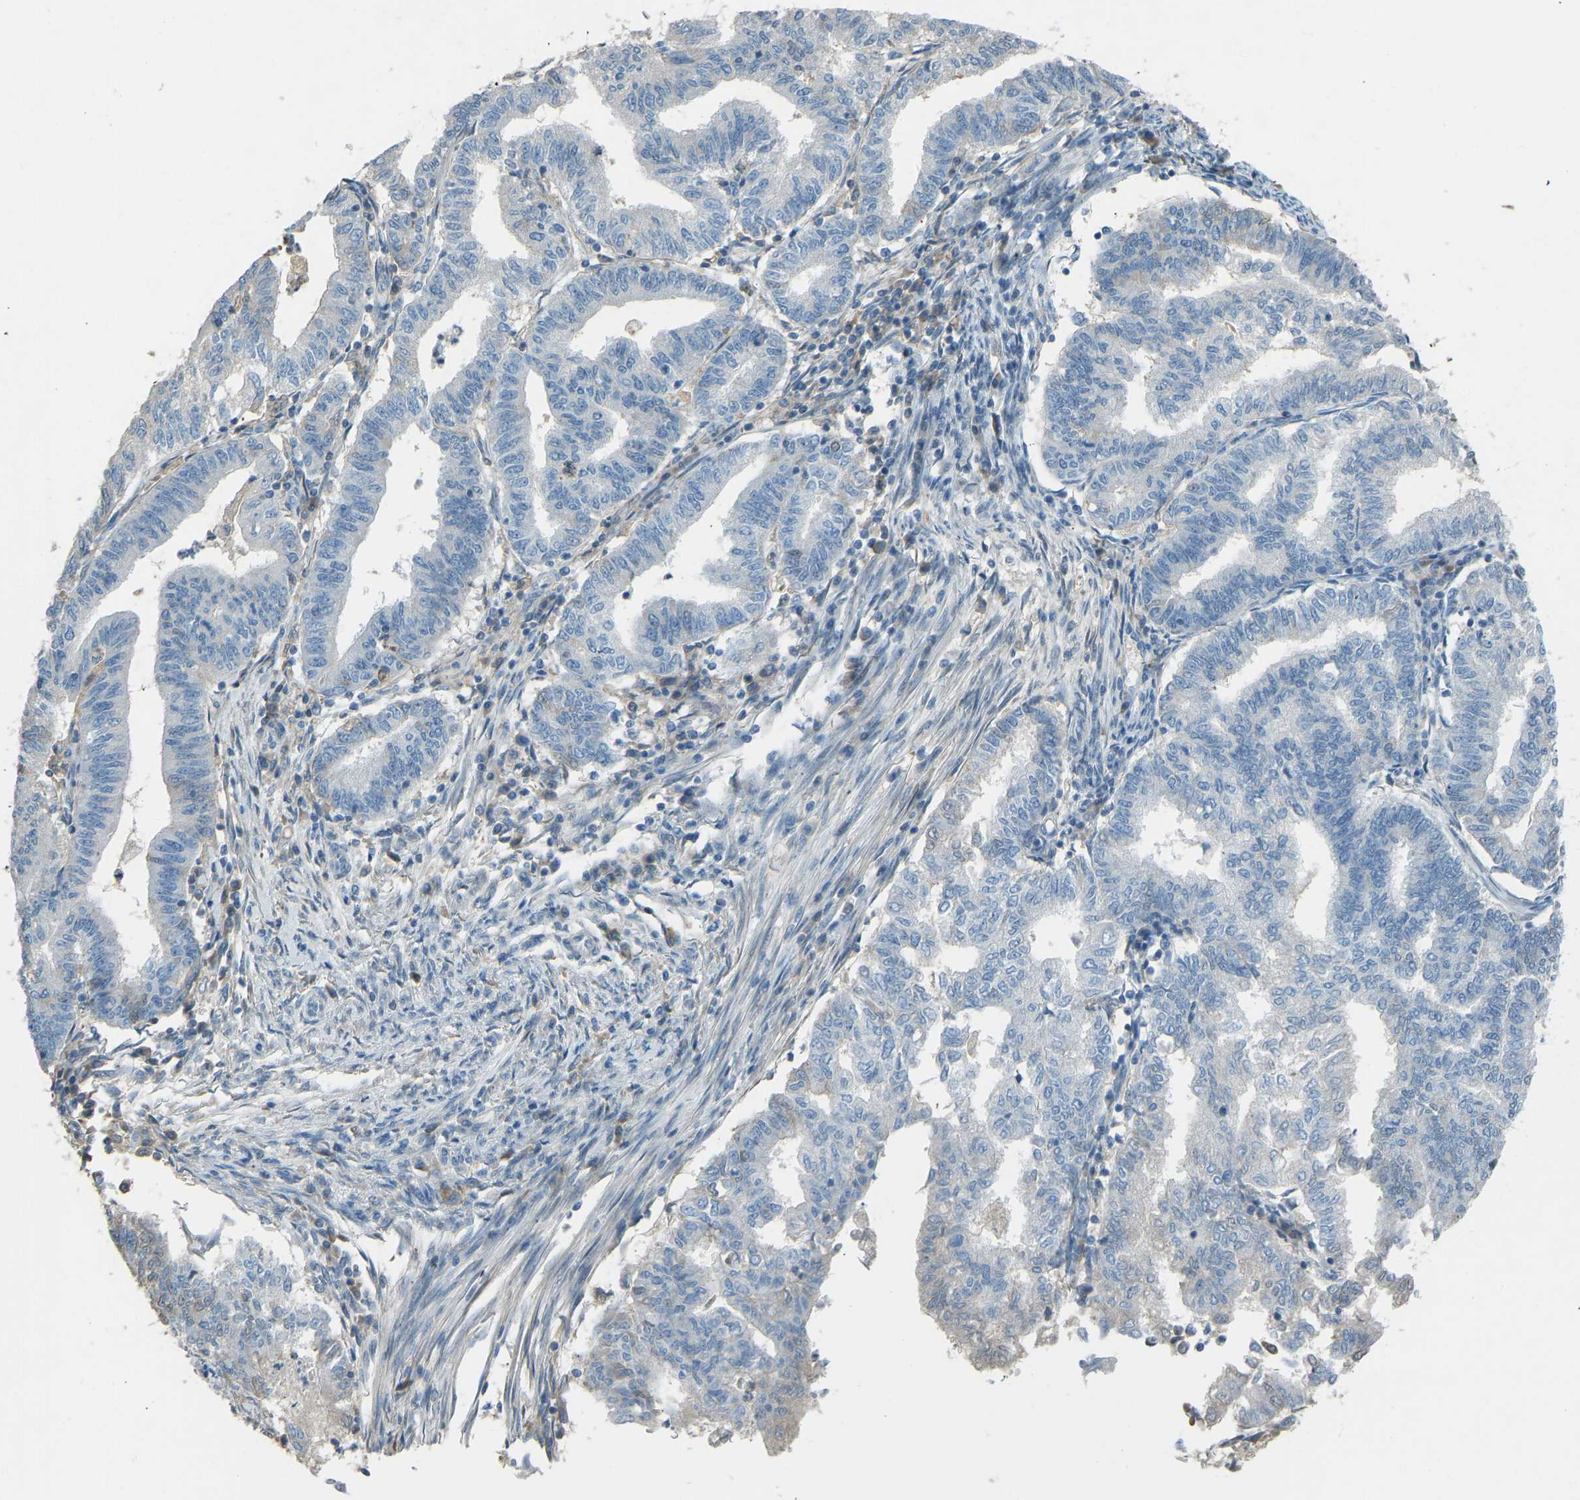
{"staining": {"intensity": "negative", "quantity": "none", "location": "none"}, "tissue": "endometrial cancer", "cell_type": "Tumor cells", "image_type": "cancer", "snomed": [{"axis": "morphology", "description": "Polyp, NOS"}, {"axis": "morphology", "description": "Adenocarcinoma, NOS"}, {"axis": "morphology", "description": "Adenoma, NOS"}, {"axis": "topography", "description": "Endometrium"}], "caption": "DAB immunohistochemical staining of human endometrial cancer shows no significant staining in tumor cells. (DAB immunohistochemistry visualized using brightfield microscopy, high magnification).", "gene": "FBLN2", "patient": {"sex": "female", "age": 79}}